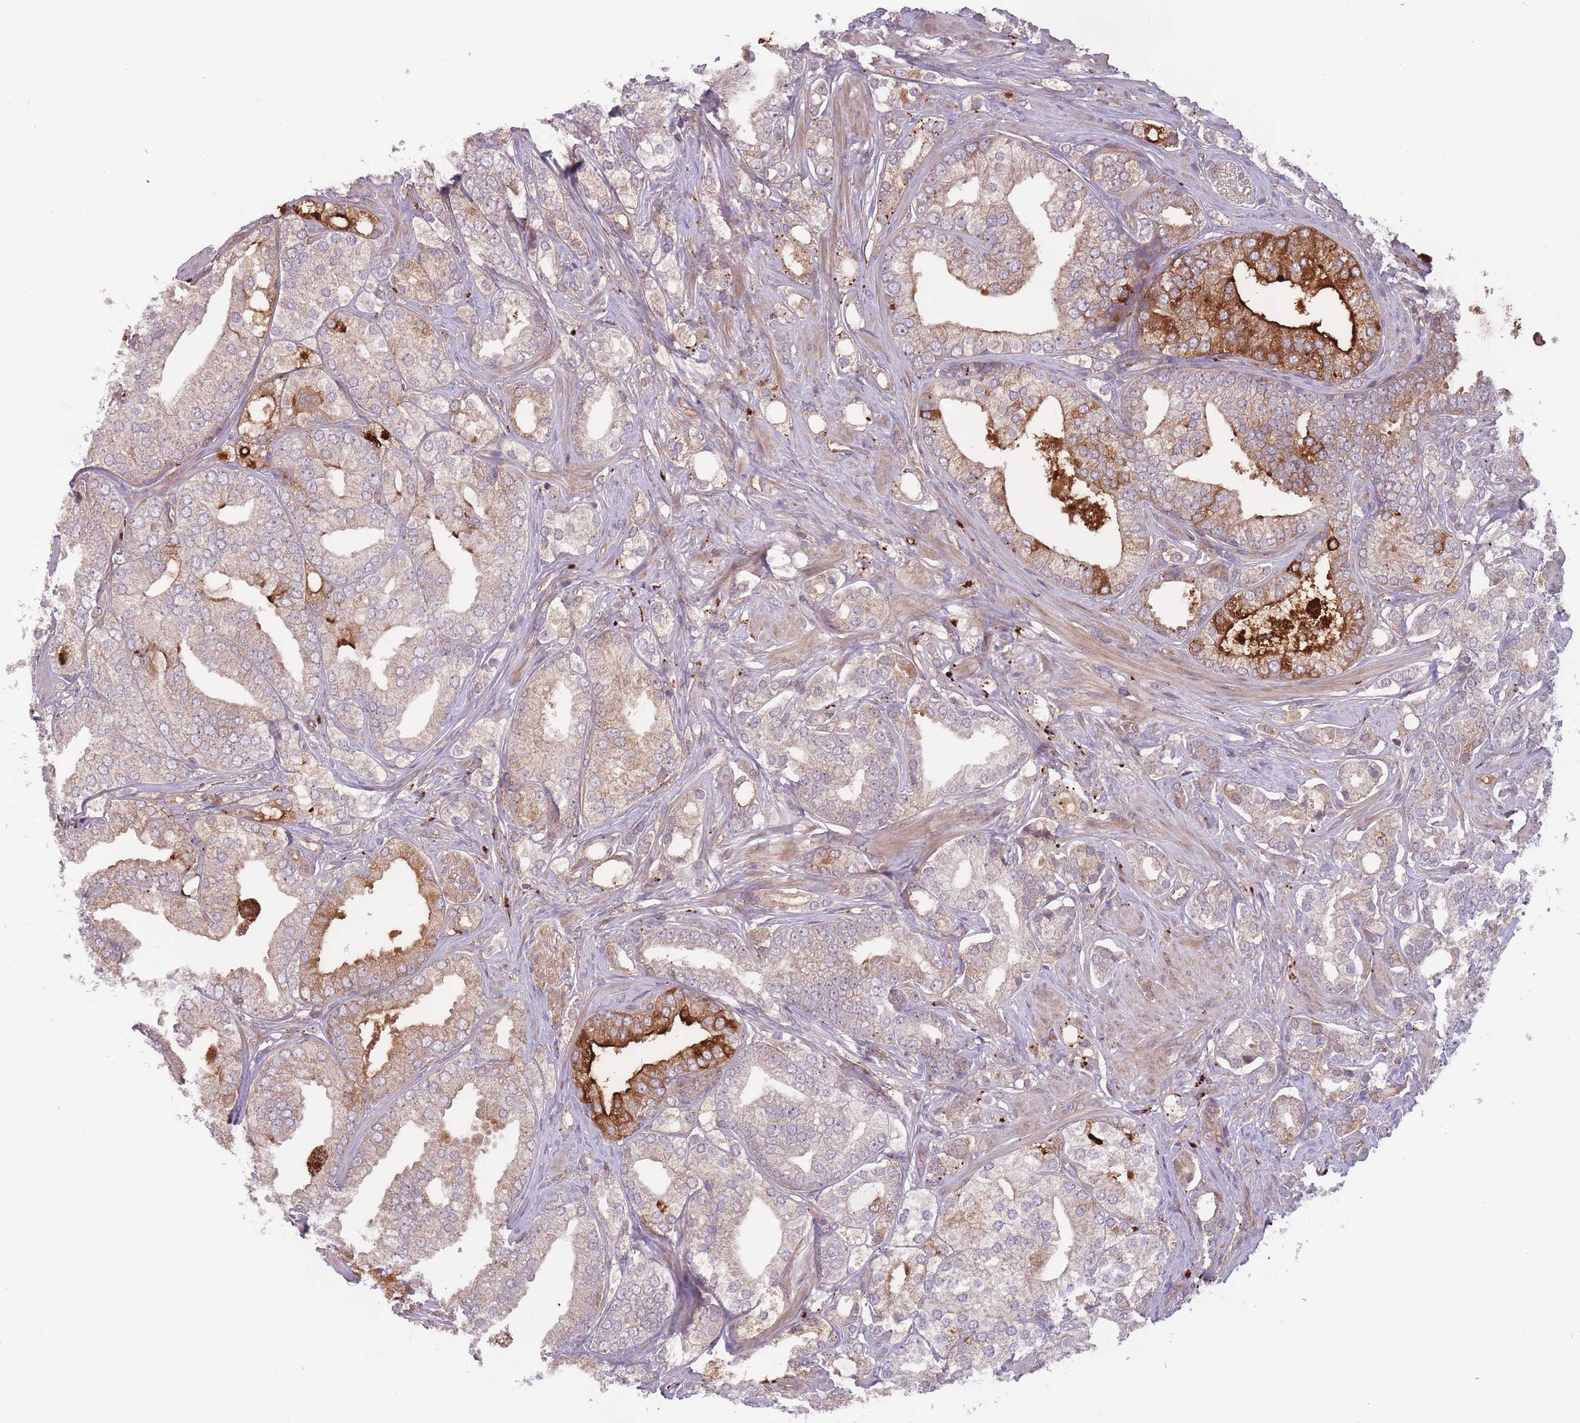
{"staining": {"intensity": "weak", "quantity": "25%-75%", "location": "cytoplasmic/membranous"}, "tissue": "prostate cancer", "cell_type": "Tumor cells", "image_type": "cancer", "snomed": [{"axis": "morphology", "description": "Adenocarcinoma, High grade"}, {"axis": "topography", "description": "Prostate"}], "caption": "A high-resolution histopathology image shows immunohistochemistry (IHC) staining of prostate cancer (high-grade adenocarcinoma), which shows weak cytoplasmic/membranous expression in about 25%-75% of tumor cells.", "gene": "ITPKC", "patient": {"sex": "male", "age": 50}}